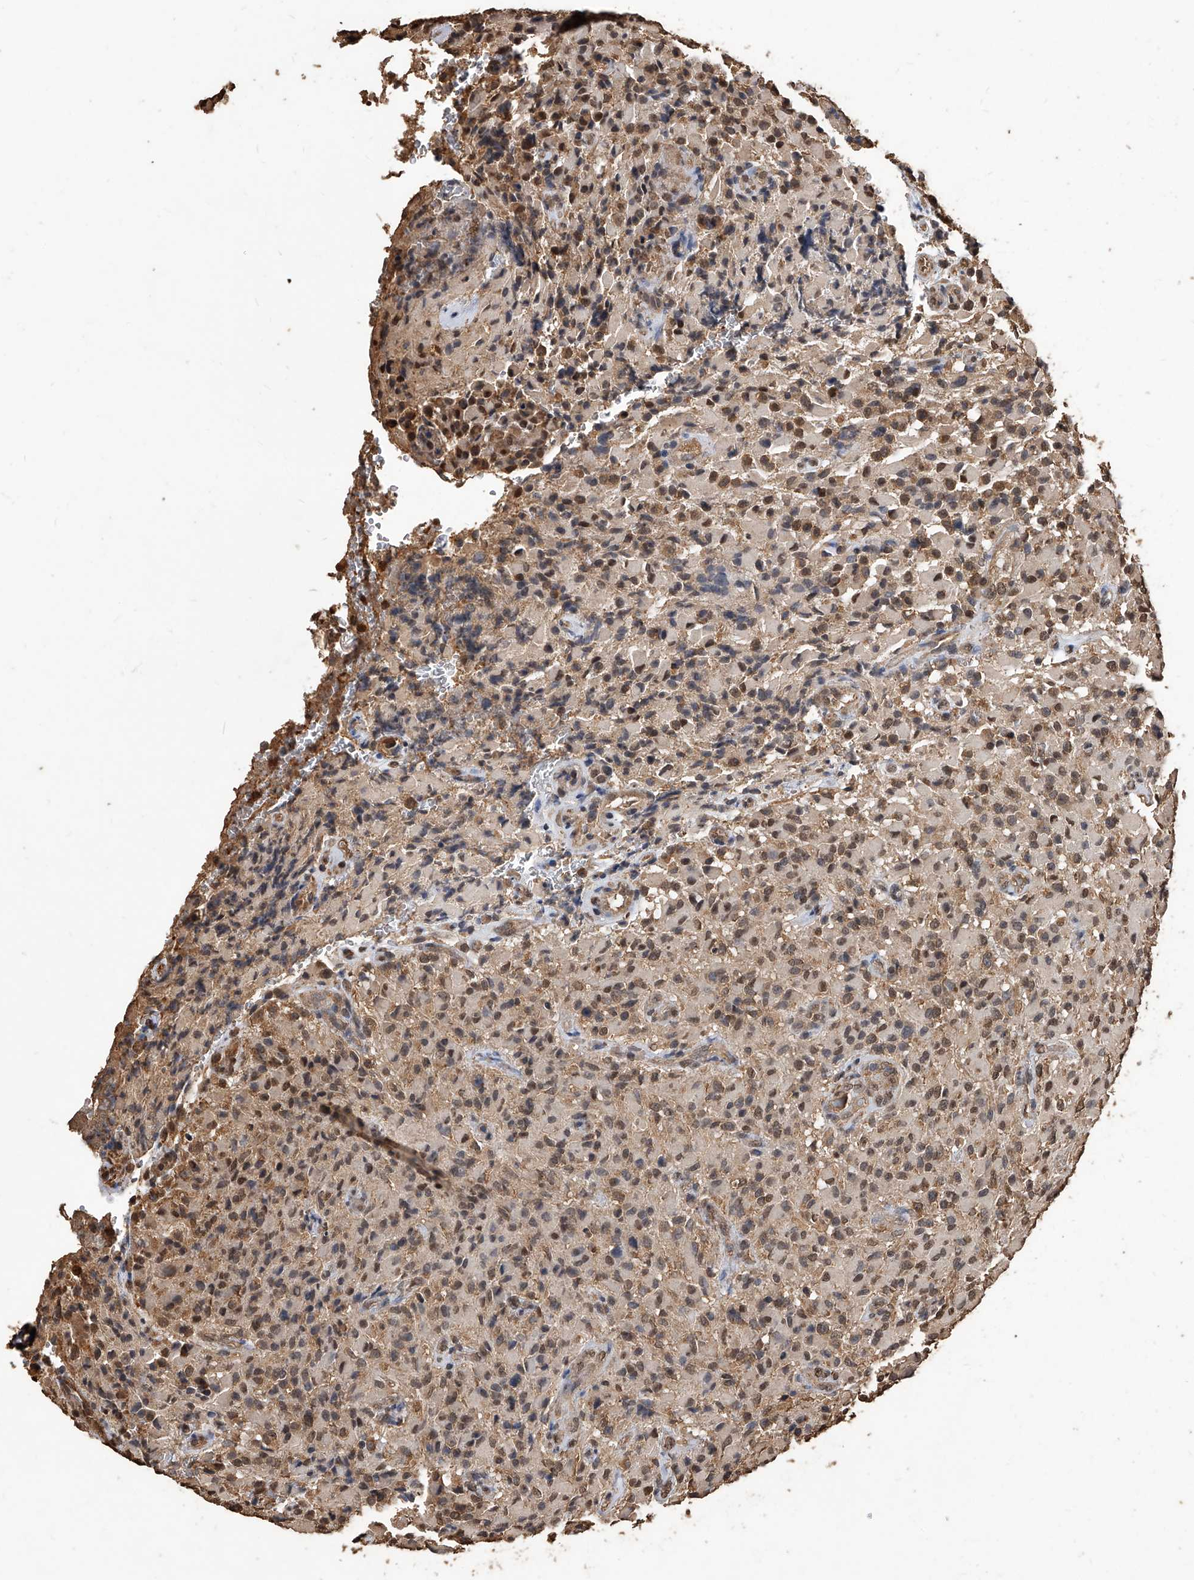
{"staining": {"intensity": "weak", "quantity": "<25%", "location": "cytoplasmic/membranous,nuclear"}, "tissue": "glioma", "cell_type": "Tumor cells", "image_type": "cancer", "snomed": [{"axis": "morphology", "description": "Glioma, malignant, High grade"}, {"axis": "topography", "description": "Brain"}], "caption": "This is an immunohistochemistry (IHC) histopathology image of human glioma. There is no staining in tumor cells.", "gene": "FBXL4", "patient": {"sex": "male", "age": 71}}